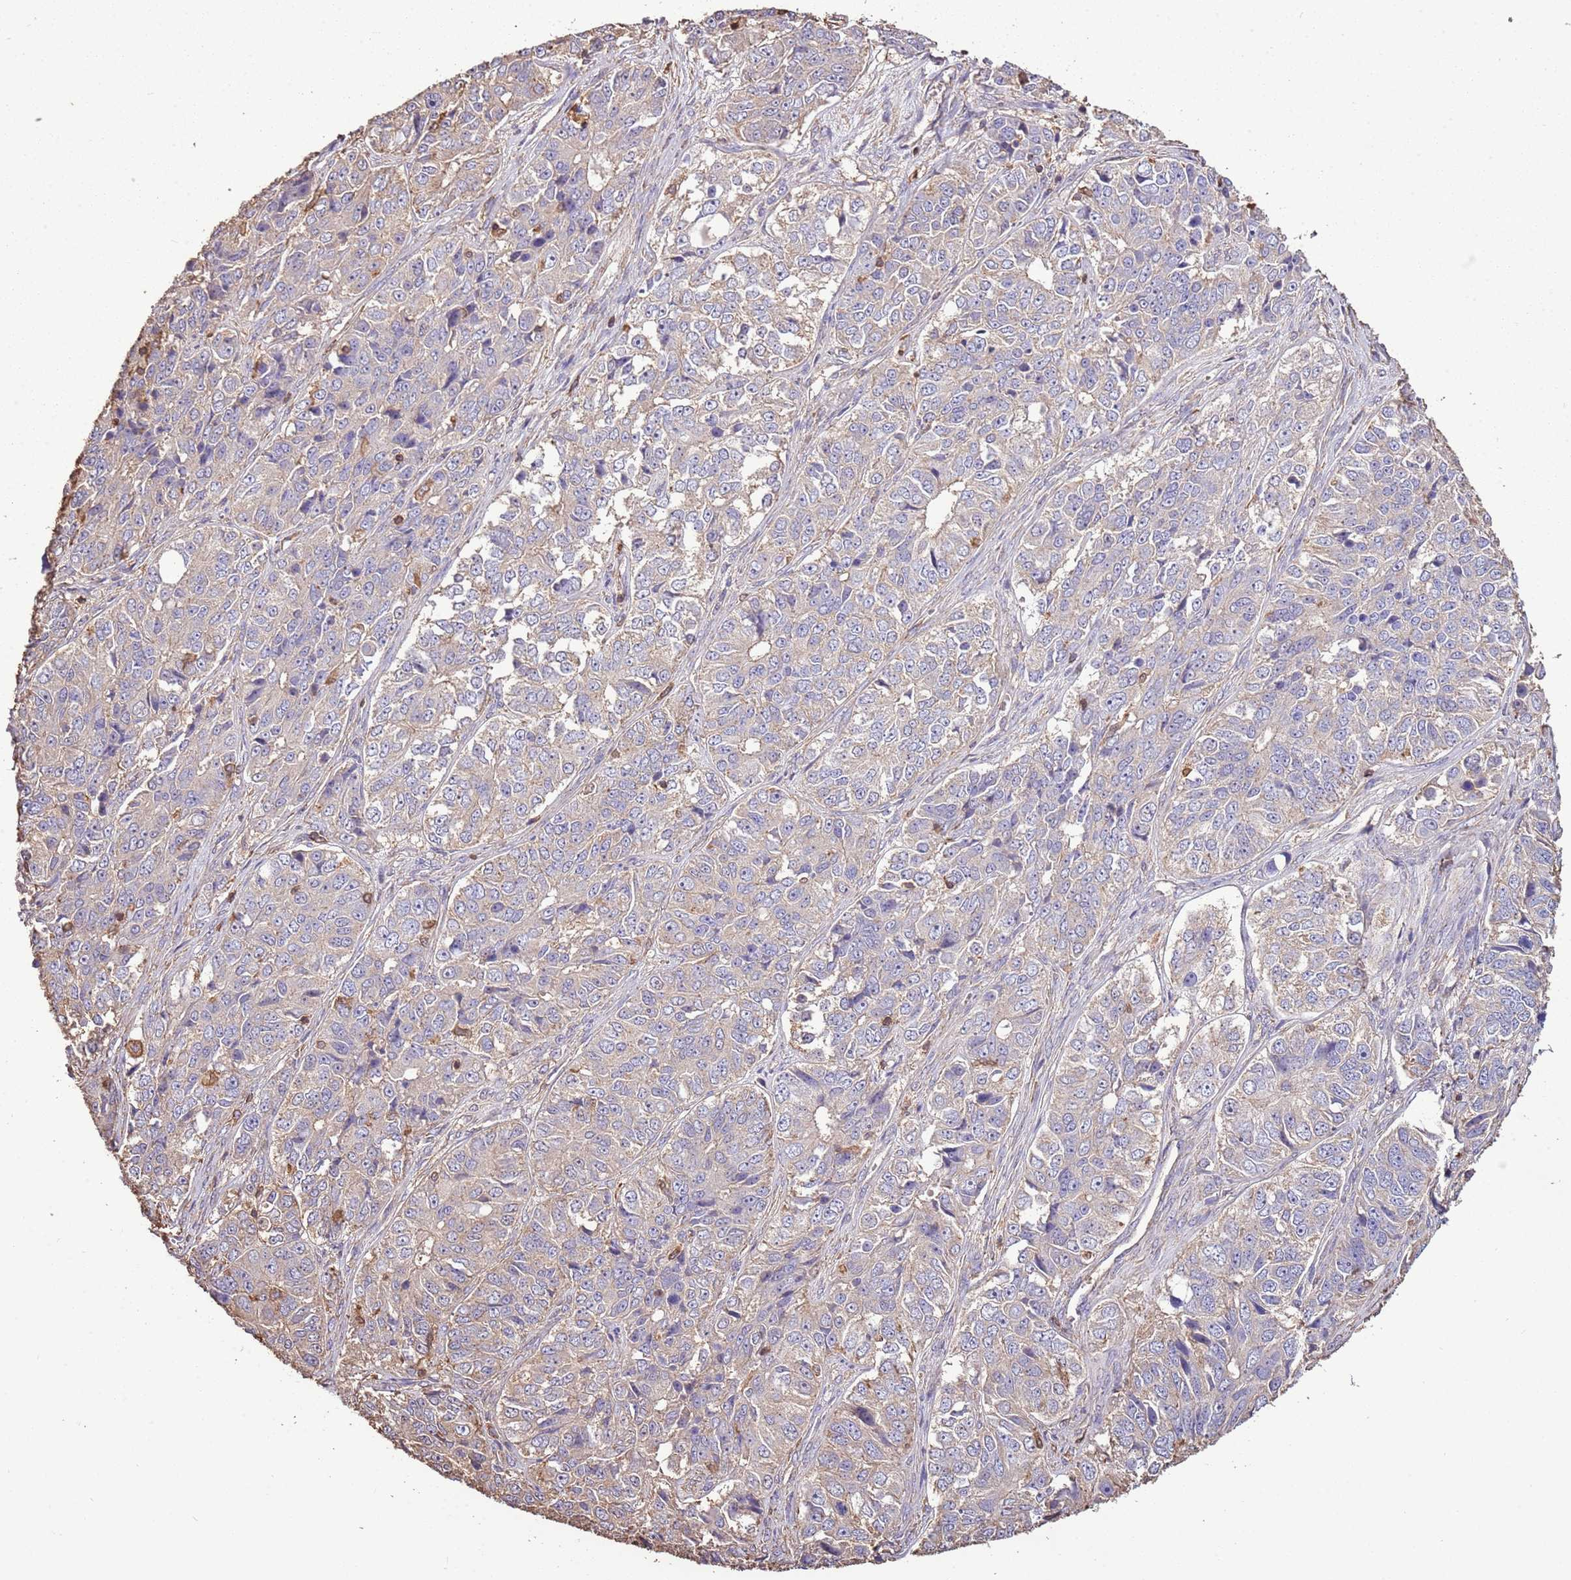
{"staining": {"intensity": "weak", "quantity": "<25%", "location": "cytoplasmic/membranous"}, "tissue": "ovarian cancer", "cell_type": "Tumor cells", "image_type": "cancer", "snomed": [{"axis": "morphology", "description": "Carcinoma, endometroid"}, {"axis": "topography", "description": "Ovary"}], "caption": "The photomicrograph displays no staining of tumor cells in ovarian cancer. (DAB (3,3'-diaminobenzidine) immunohistochemistry (IHC) visualized using brightfield microscopy, high magnification).", "gene": "ARL10", "patient": {"sex": "female", "age": 51}}